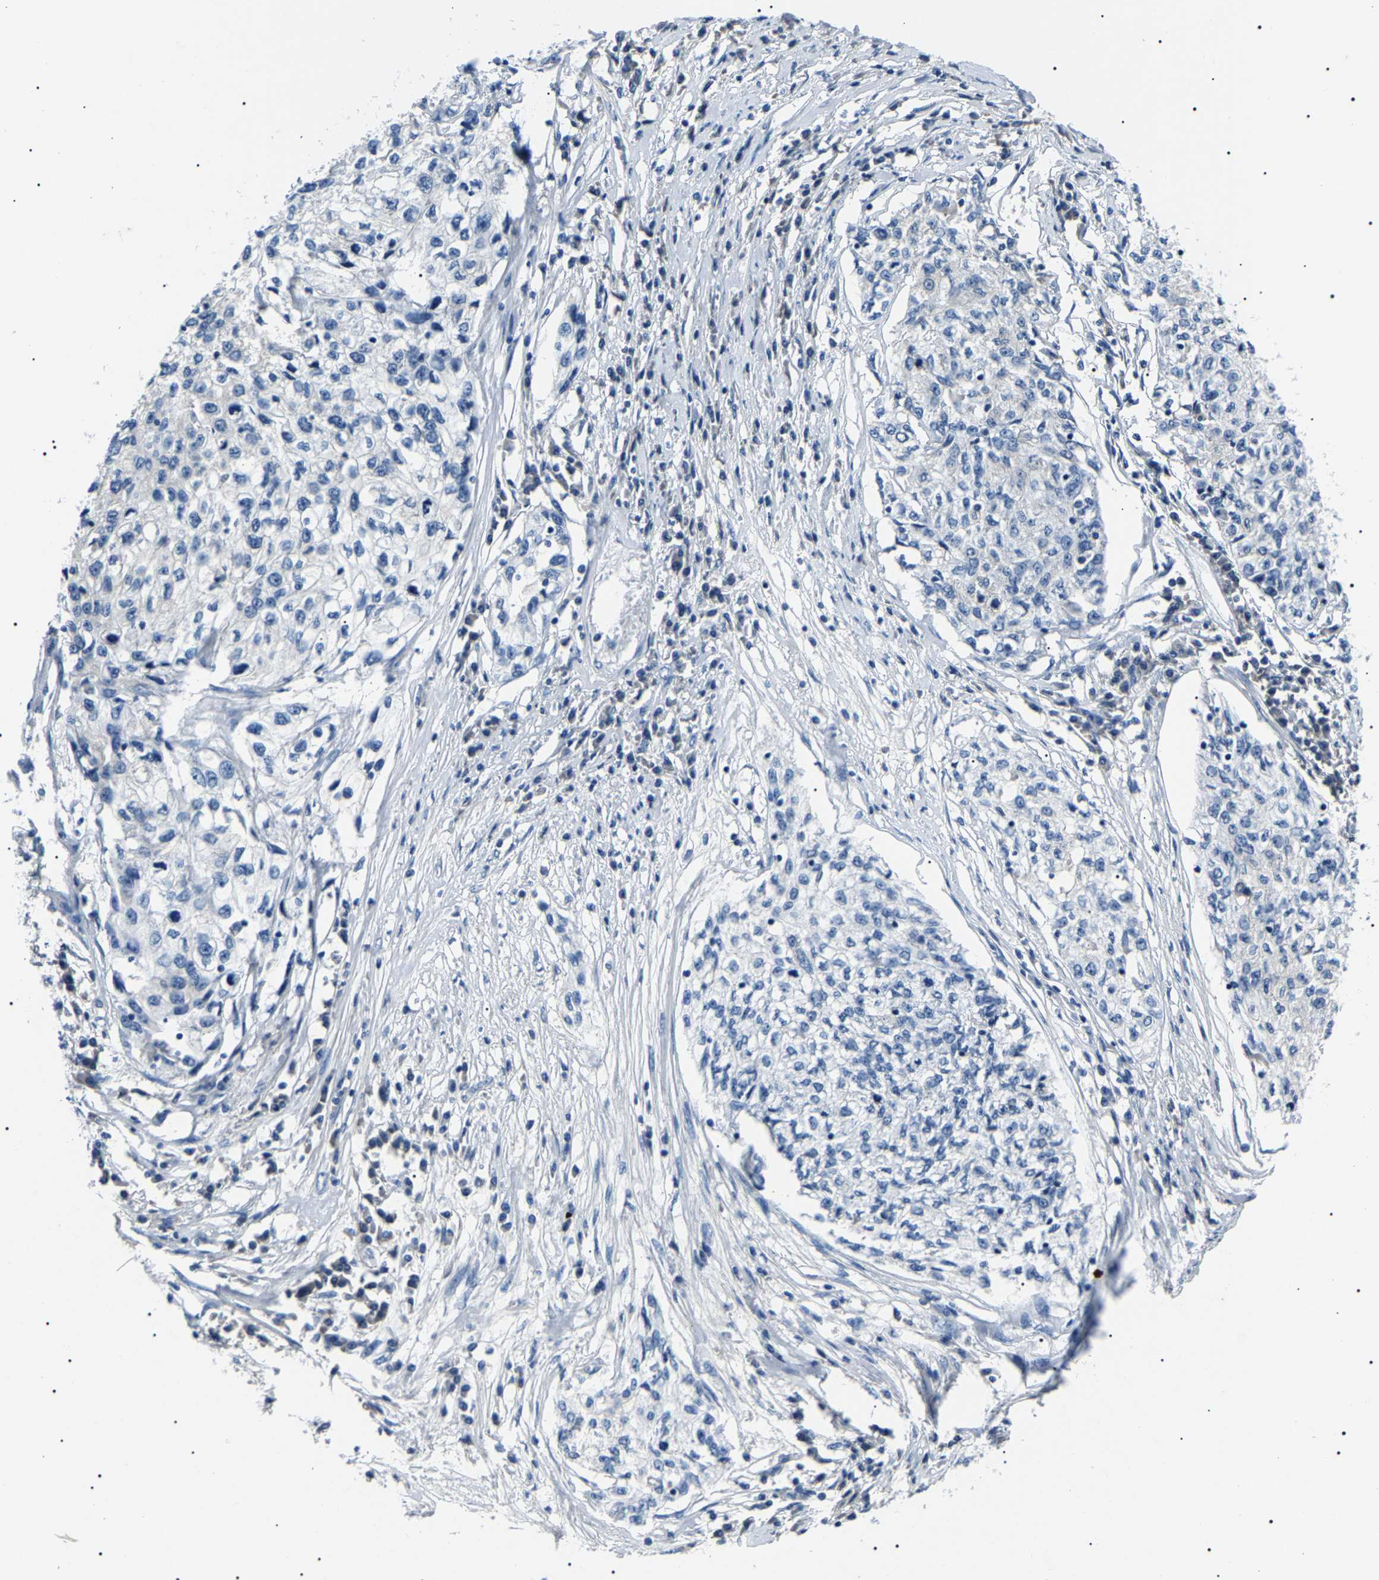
{"staining": {"intensity": "negative", "quantity": "none", "location": "none"}, "tissue": "cervical cancer", "cell_type": "Tumor cells", "image_type": "cancer", "snomed": [{"axis": "morphology", "description": "Squamous cell carcinoma, NOS"}, {"axis": "topography", "description": "Cervix"}], "caption": "Tumor cells are negative for brown protein staining in cervical cancer. (DAB (3,3'-diaminobenzidine) immunohistochemistry, high magnification).", "gene": "KLK15", "patient": {"sex": "female", "age": 57}}